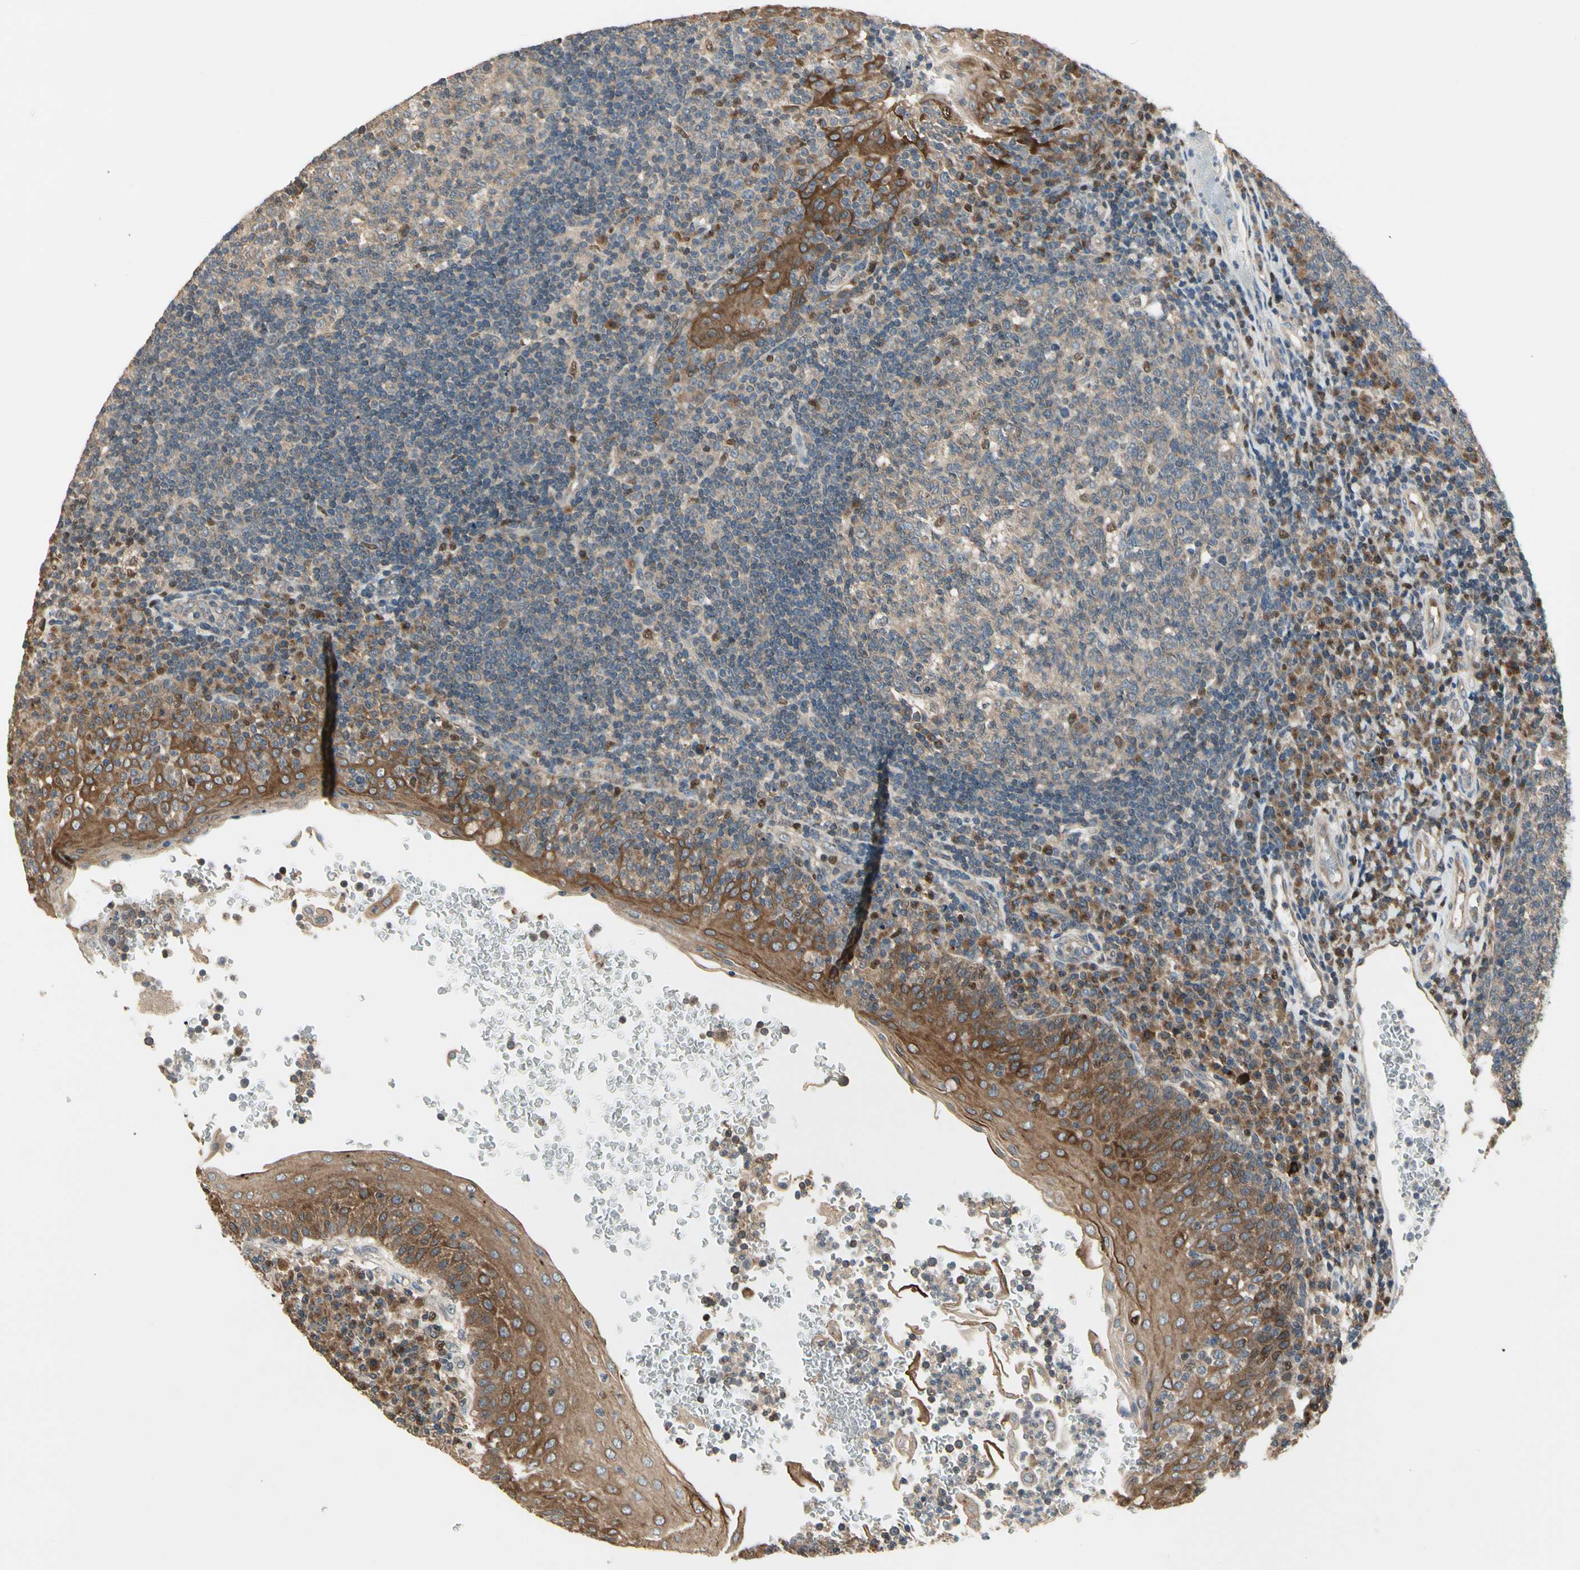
{"staining": {"intensity": "moderate", "quantity": "<25%", "location": "nuclear"}, "tissue": "tonsil", "cell_type": "Germinal center cells", "image_type": "normal", "snomed": [{"axis": "morphology", "description": "Normal tissue, NOS"}, {"axis": "topography", "description": "Tonsil"}], "caption": "A brown stain highlights moderate nuclear expression of a protein in germinal center cells of benign human tonsil. The protein of interest is stained brown, and the nuclei are stained in blue (DAB (3,3'-diaminobenzidine) IHC with brightfield microscopy, high magnification).", "gene": "CGREF1", "patient": {"sex": "female", "age": 40}}